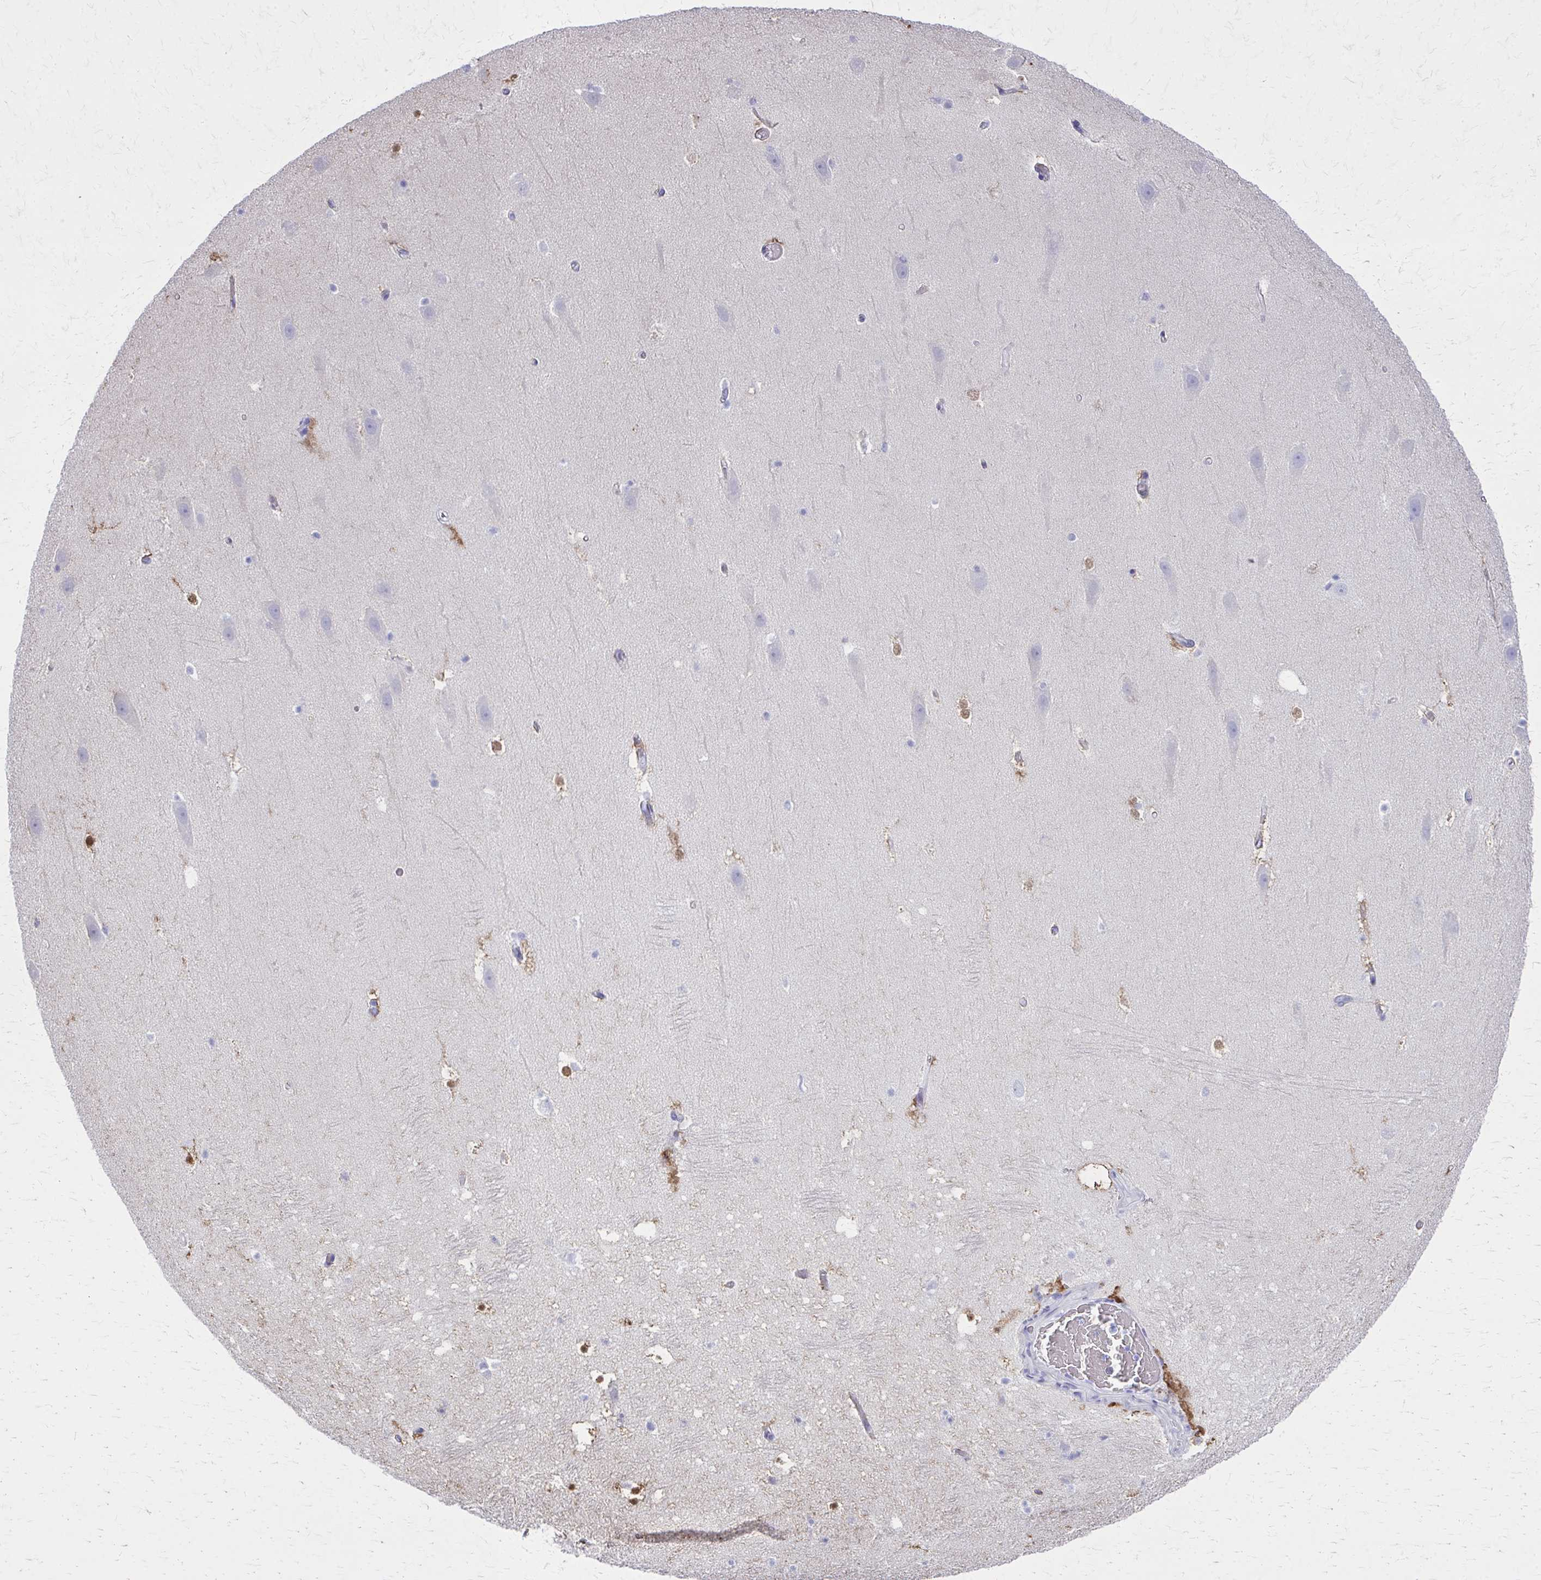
{"staining": {"intensity": "moderate", "quantity": "<25%", "location": "cytoplasmic/membranous"}, "tissue": "hippocampus", "cell_type": "Glial cells", "image_type": "normal", "snomed": [{"axis": "morphology", "description": "Normal tissue, NOS"}, {"axis": "topography", "description": "Hippocampus"}], "caption": "An immunohistochemistry (IHC) micrograph of normal tissue is shown. Protein staining in brown labels moderate cytoplasmic/membranous positivity in hippocampus within glial cells. The staining is performed using DAB brown chromogen to label protein expression. The nuclei are counter-stained blue using hematoxylin.", "gene": "TPSG1", "patient": {"sex": "male", "age": 26}}